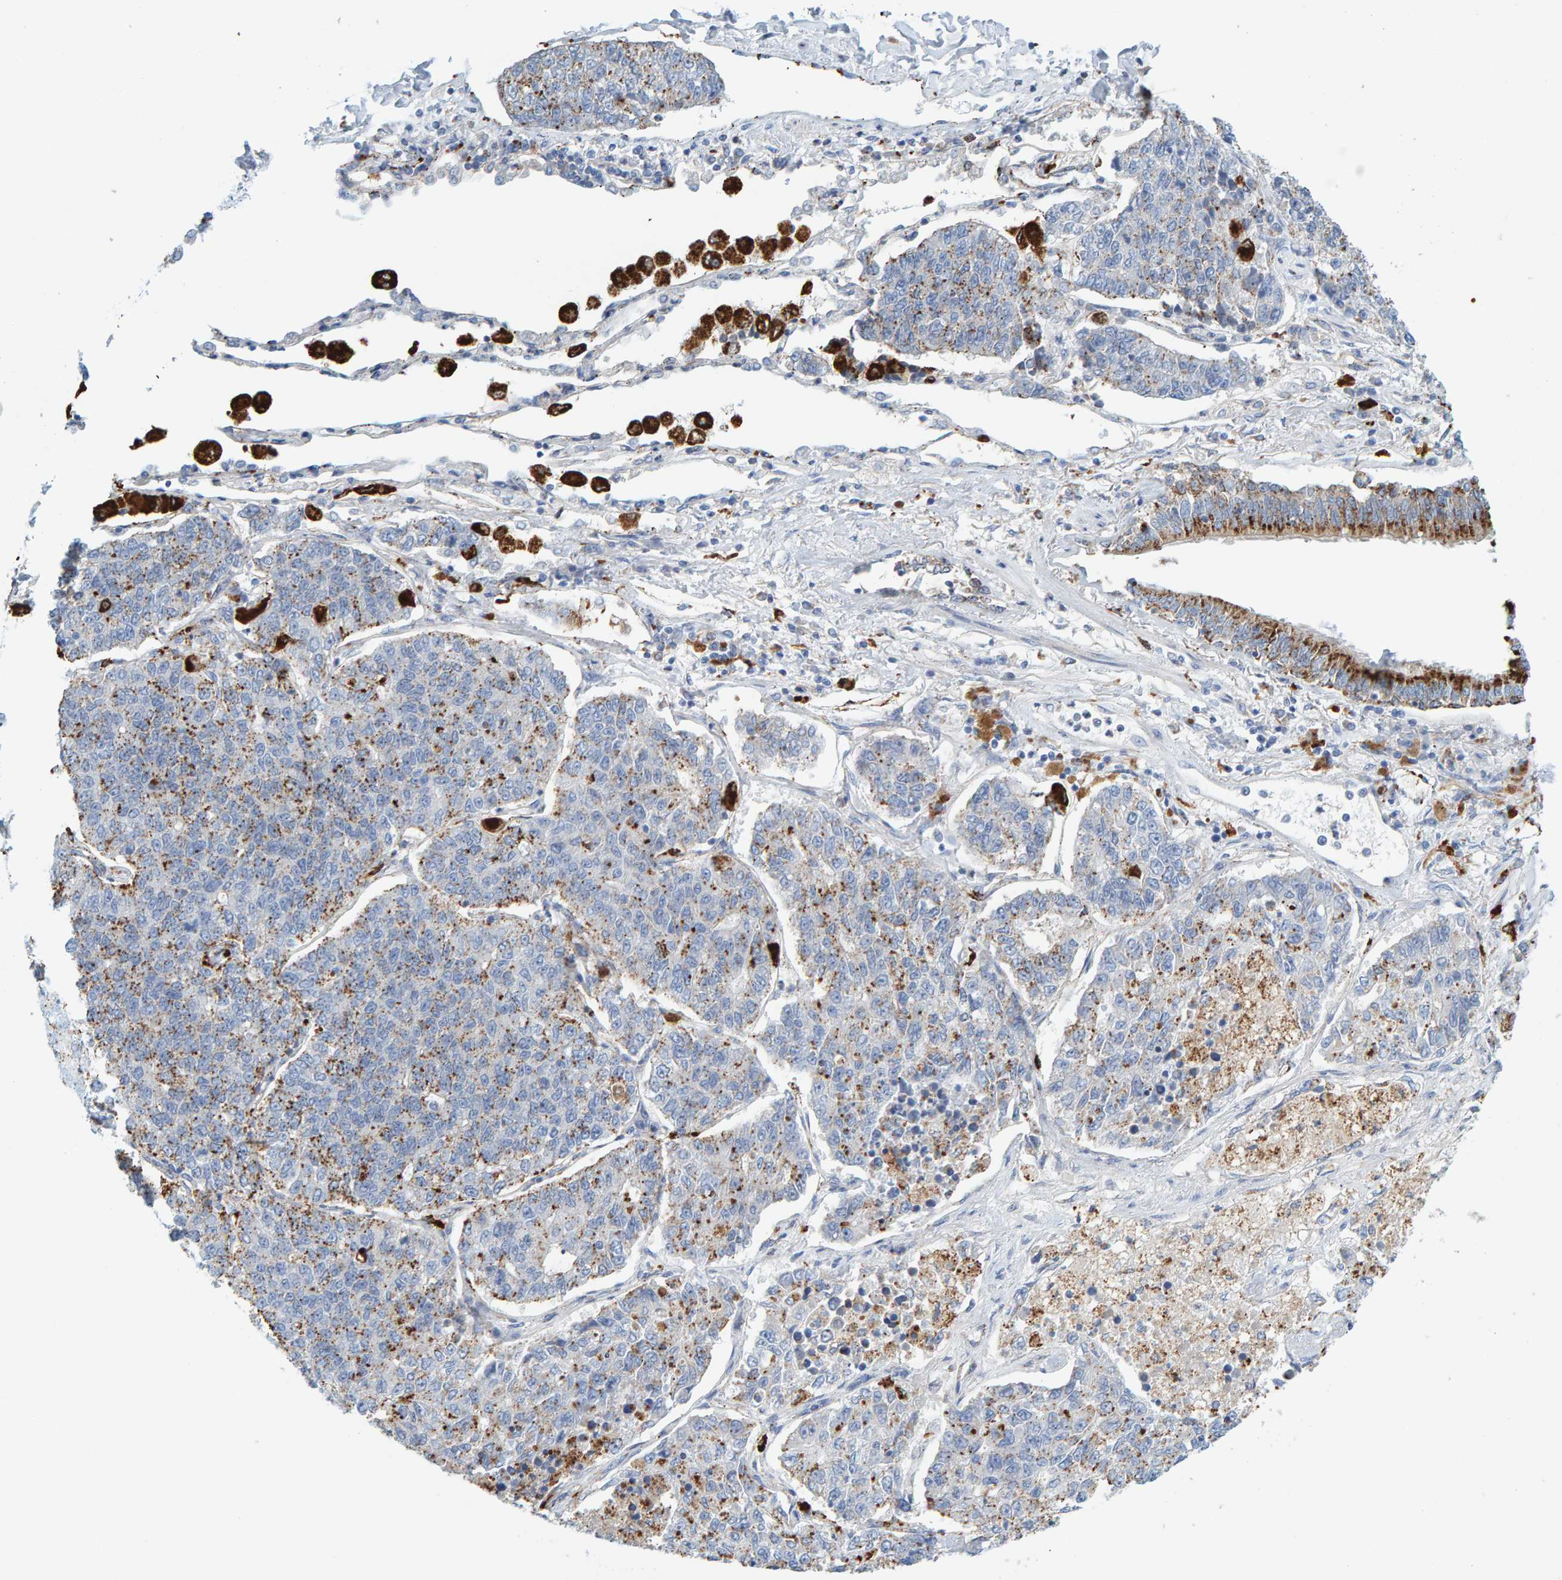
{"staining": {"intensity": "moderate", "quantity": "25%-75%", "location": "cytoplasmic/membranous"}, "tissue": "lung cancer", "cell_type": "Tumor cells", "image_type": "cancer", "snomed": [{"axis": "morphology", "description": "Adenocarcinoma, NOS"}, {"axis": "topography", "description": "Lung"}], "caption": "This photomicrograph exhibits lung cancer (adenocarcinoma) stained with IHC to label a protein in brown. The cytoplasmic/membranous of tumor cells show moderate positivity for the protein. Nuclei are counter-stained blue.", "gene": "BIN3", "patient": {"sex": "male", "age": 49}}